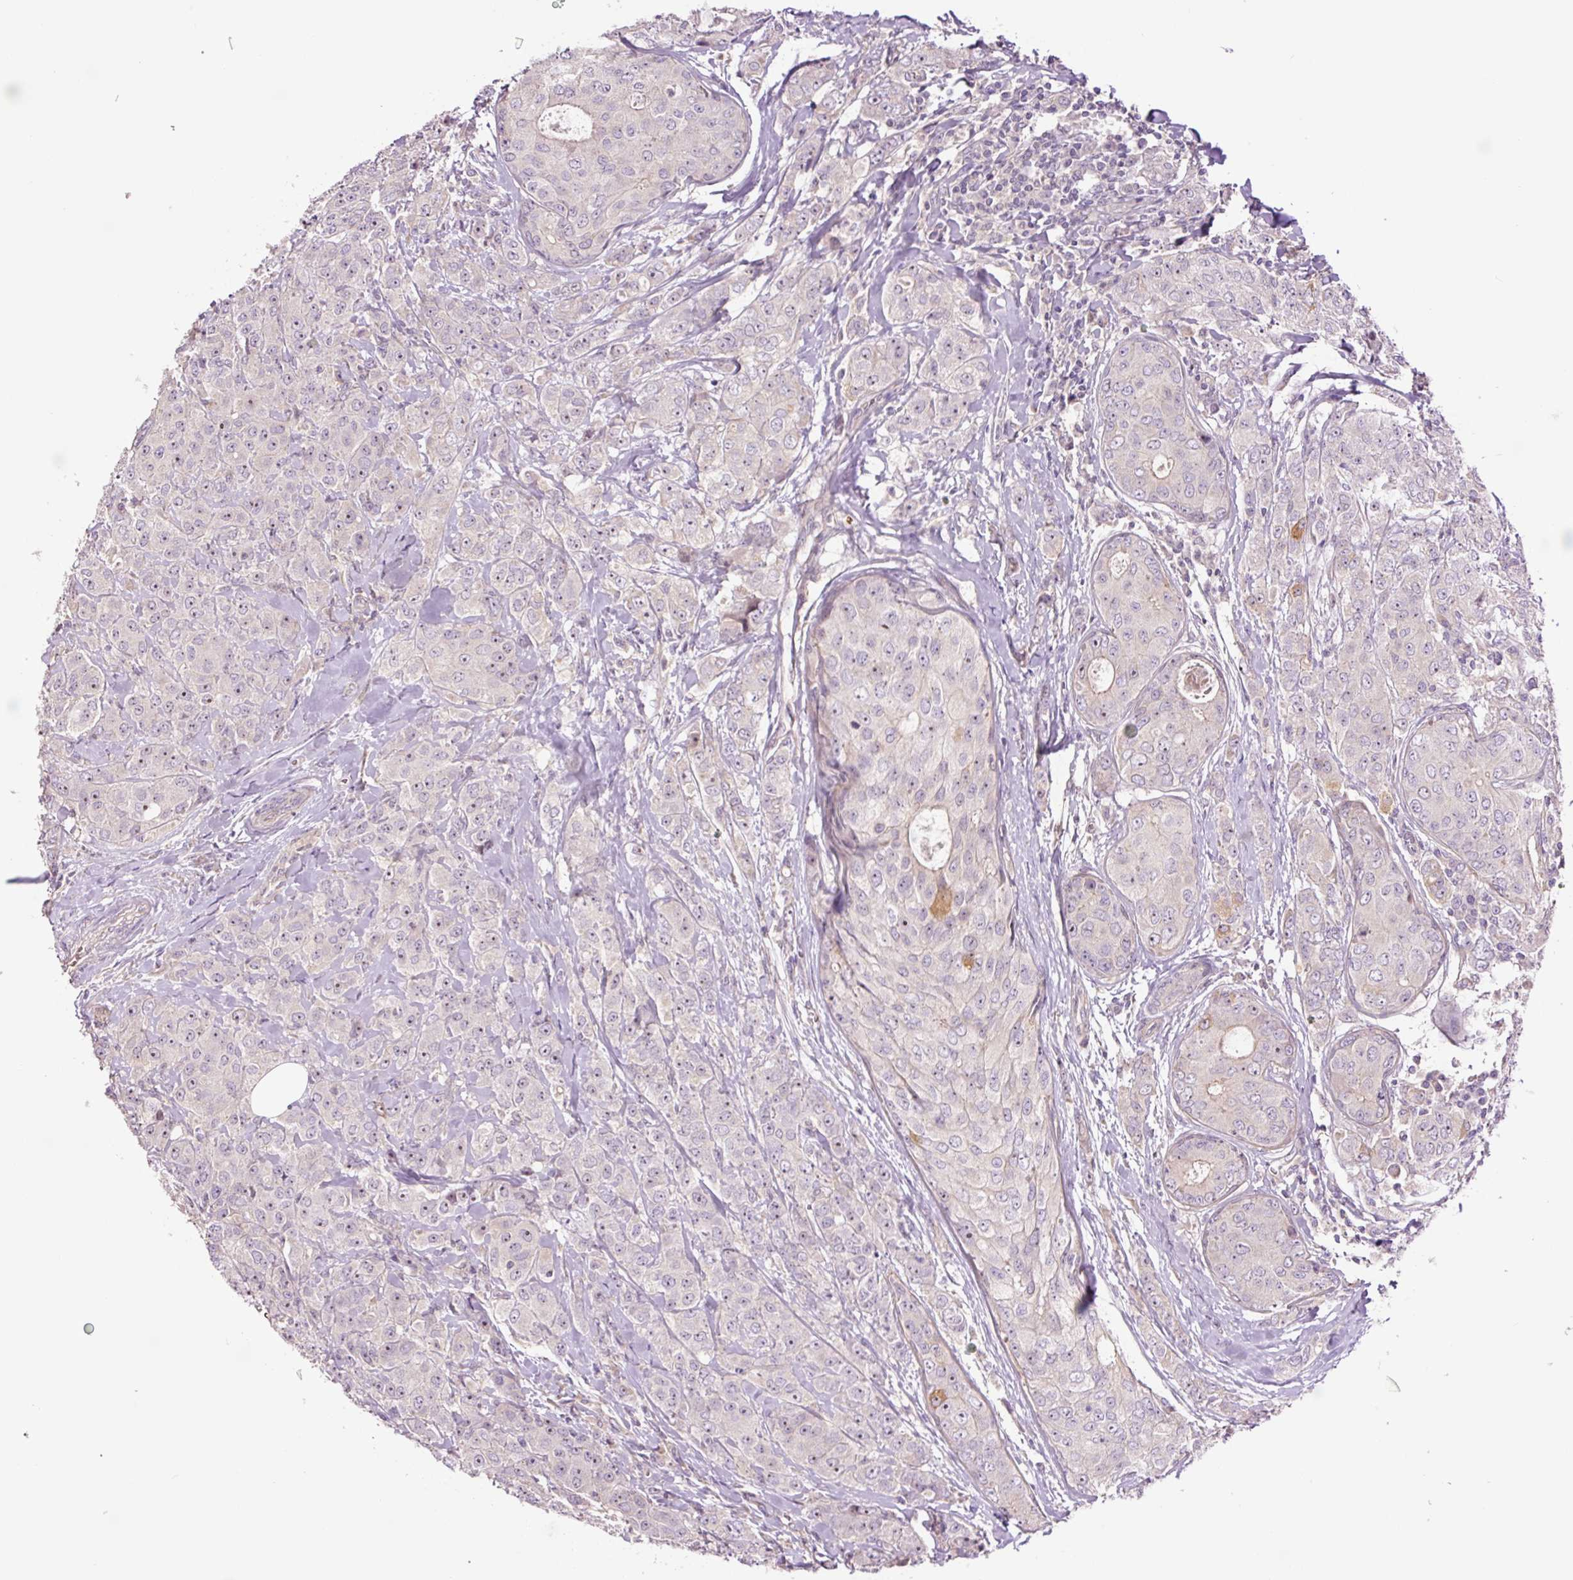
{"staining": {"intensity": "negative", "quantity": "none", "location": "none"}, "tissue": "breast cancer", "cell_type": "Tumor cells", "image_type": "cancer", "snomed": [{"axis": "morphology", "description": "Duct carcinoma"}, {"axis": "topography", "description": "Breast"}], "caption": "Photomicrograph shows no significant protein staining in tumor cells of intraductal carcinoma (breast). (DAB immunohistochemistry (IHC) with hematoxylin counter stain).", "gene": "TMEM235", "patient": {"sex": "female", "age": 43}}